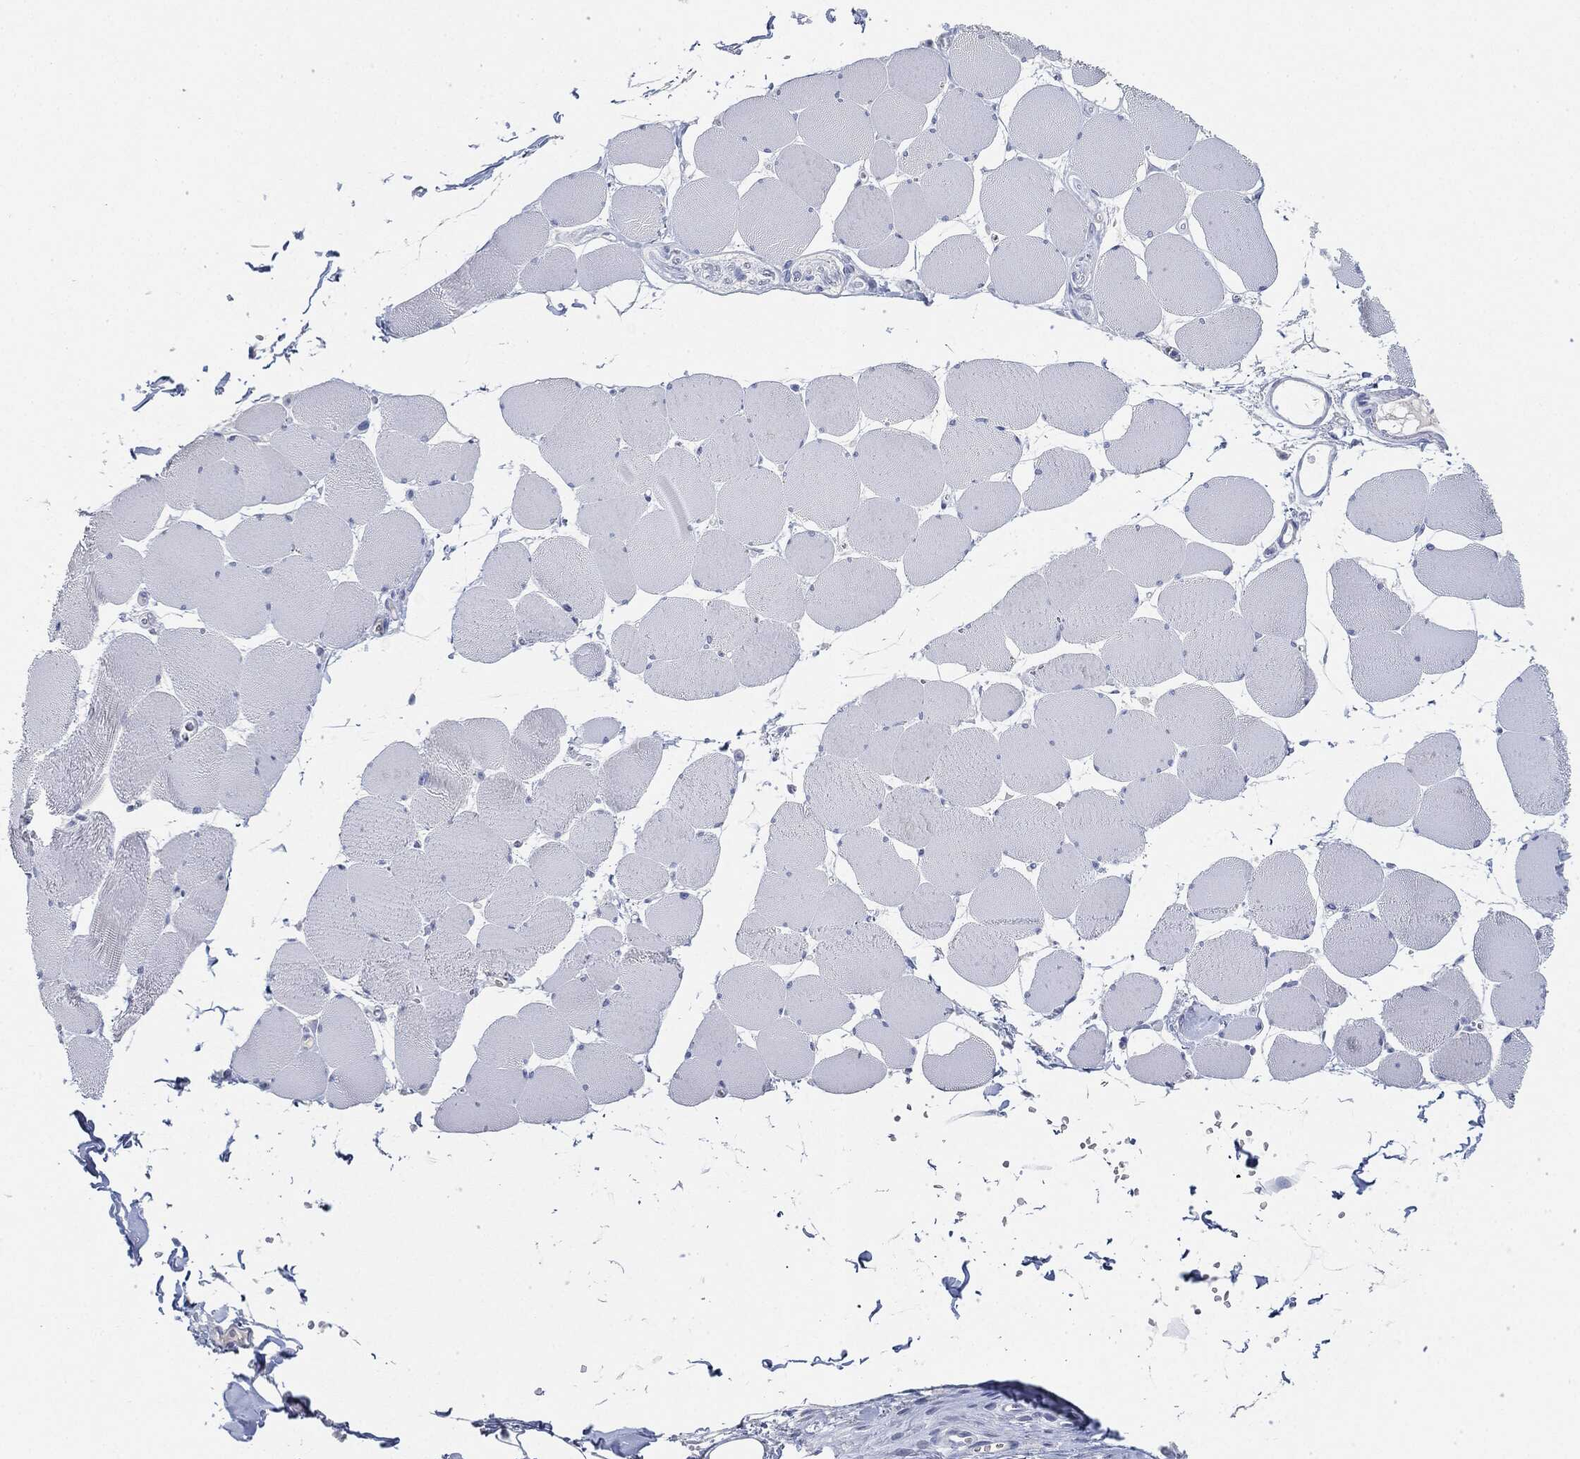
{"staining": {"intensity": "negative", "quantity": "none", "location": "none"}, "tissue": "skeletal muscle", "cell_type": "Myocytes", "image_type": "normal", "snomed": [{"axis": "morphology", "description": "Normal tissue, NOS"}, {"axis": "topography", "description": "Skeletal muscle"}], "caption": "This is a histopathology image of IHC staining of benign skeletal muscle, which shows no positivity in myocytes.", "gene": "AFP", "patient": {"sex": "female", "age": 75}}